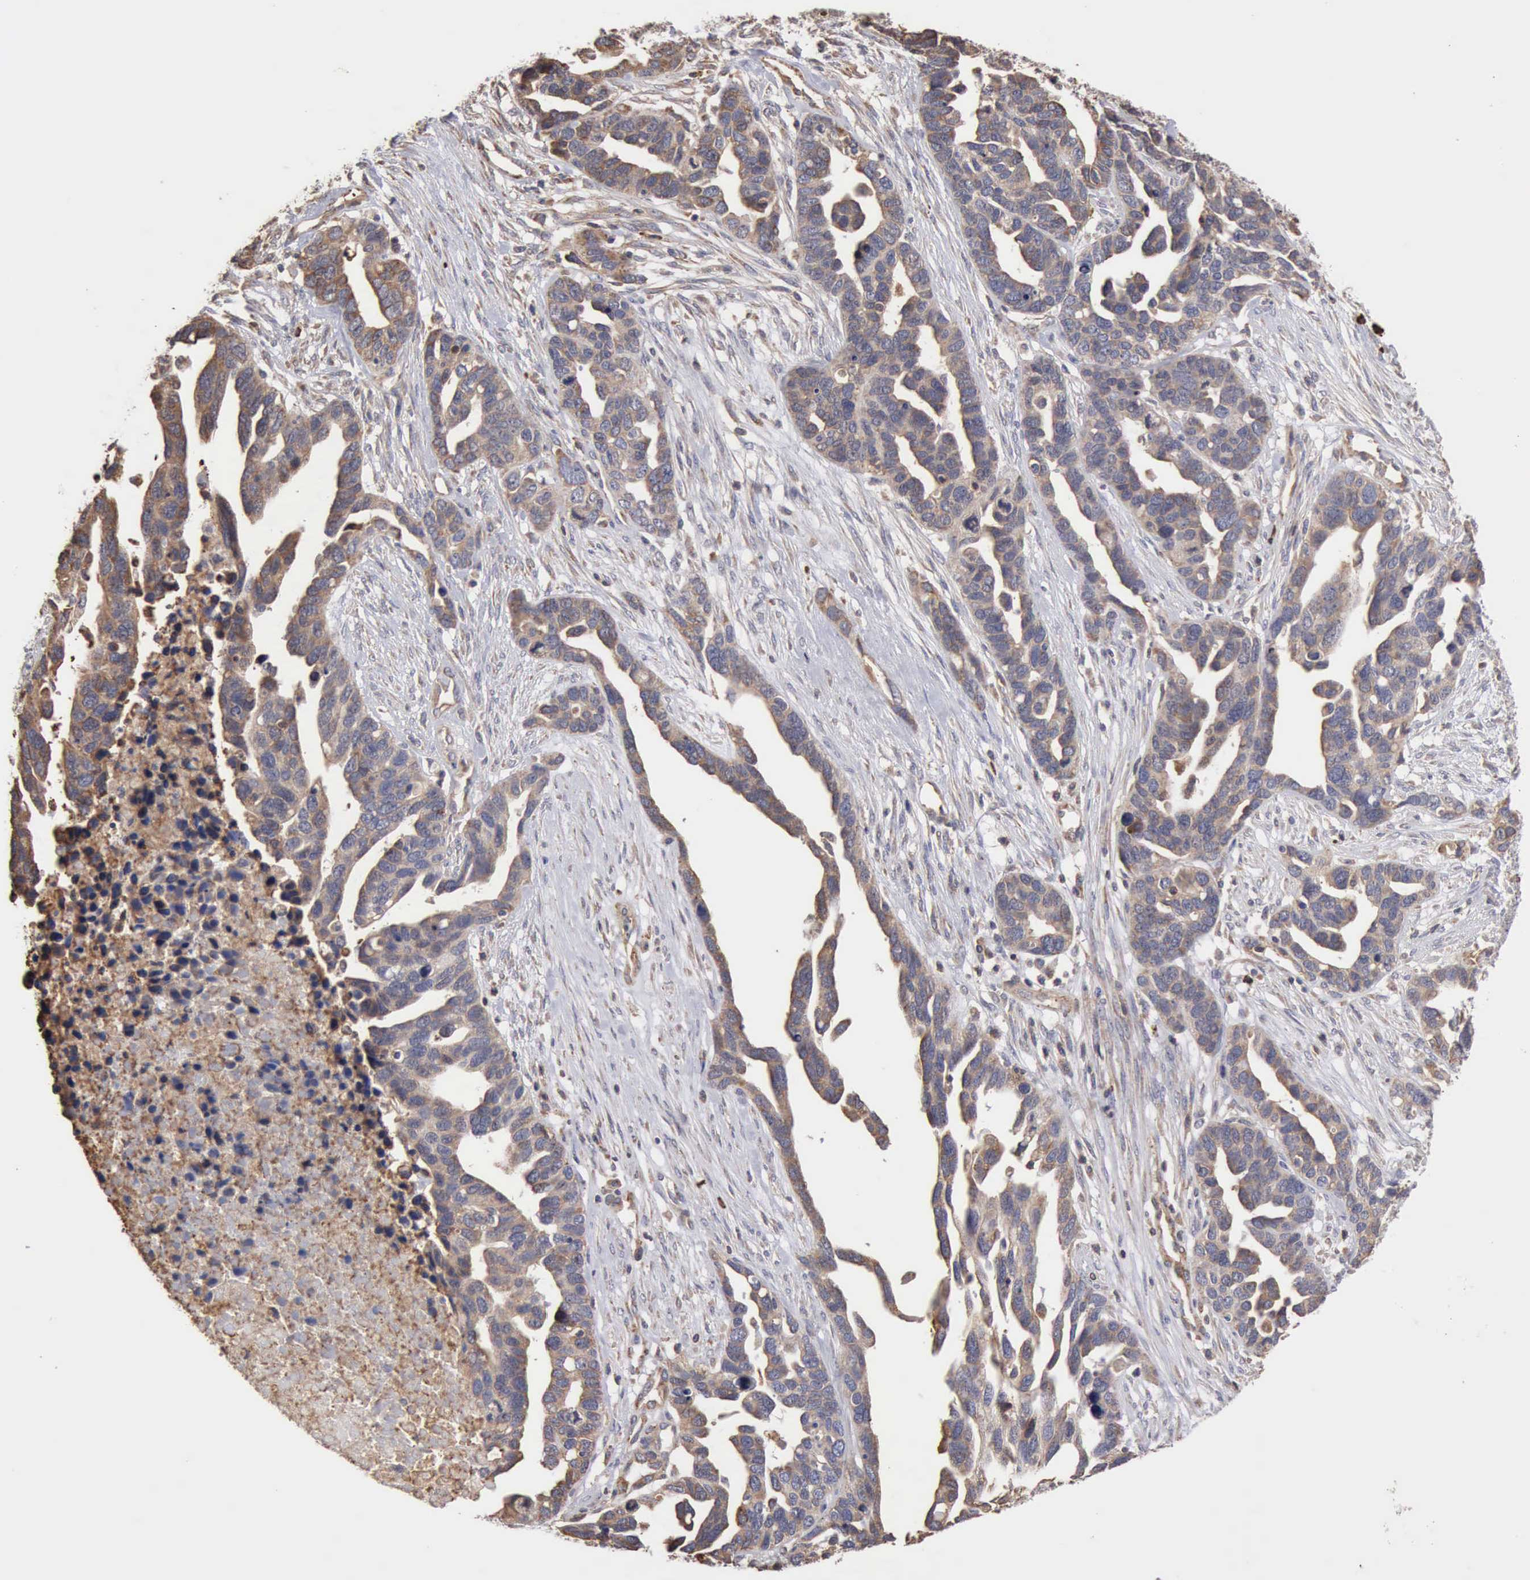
{"staining": {"intensity": "weak", "quantity": "25%-75%", "location": "cytoplasmic/membranous"}, "tissue": "ovarian cancer", "cell_type": "Tumor cells", "image_type": "cancer", "snomed": [{"axis": "morphology", "description": "Cystadenocarcinoma, serous, NOS"}, {"axis": "topography", "description": "Ovary"}], "caption": "Protein expression analysis of ovarian cancer (serous cystadenocarcinoma) reveals weak cytoplasmic/membranous staining in approximately 25%-75% of tumor cells. (IHC, brightfield microscopy, high magnification).", "gene": "GPR101", "patient": {"sex": "female", "age": 54}}